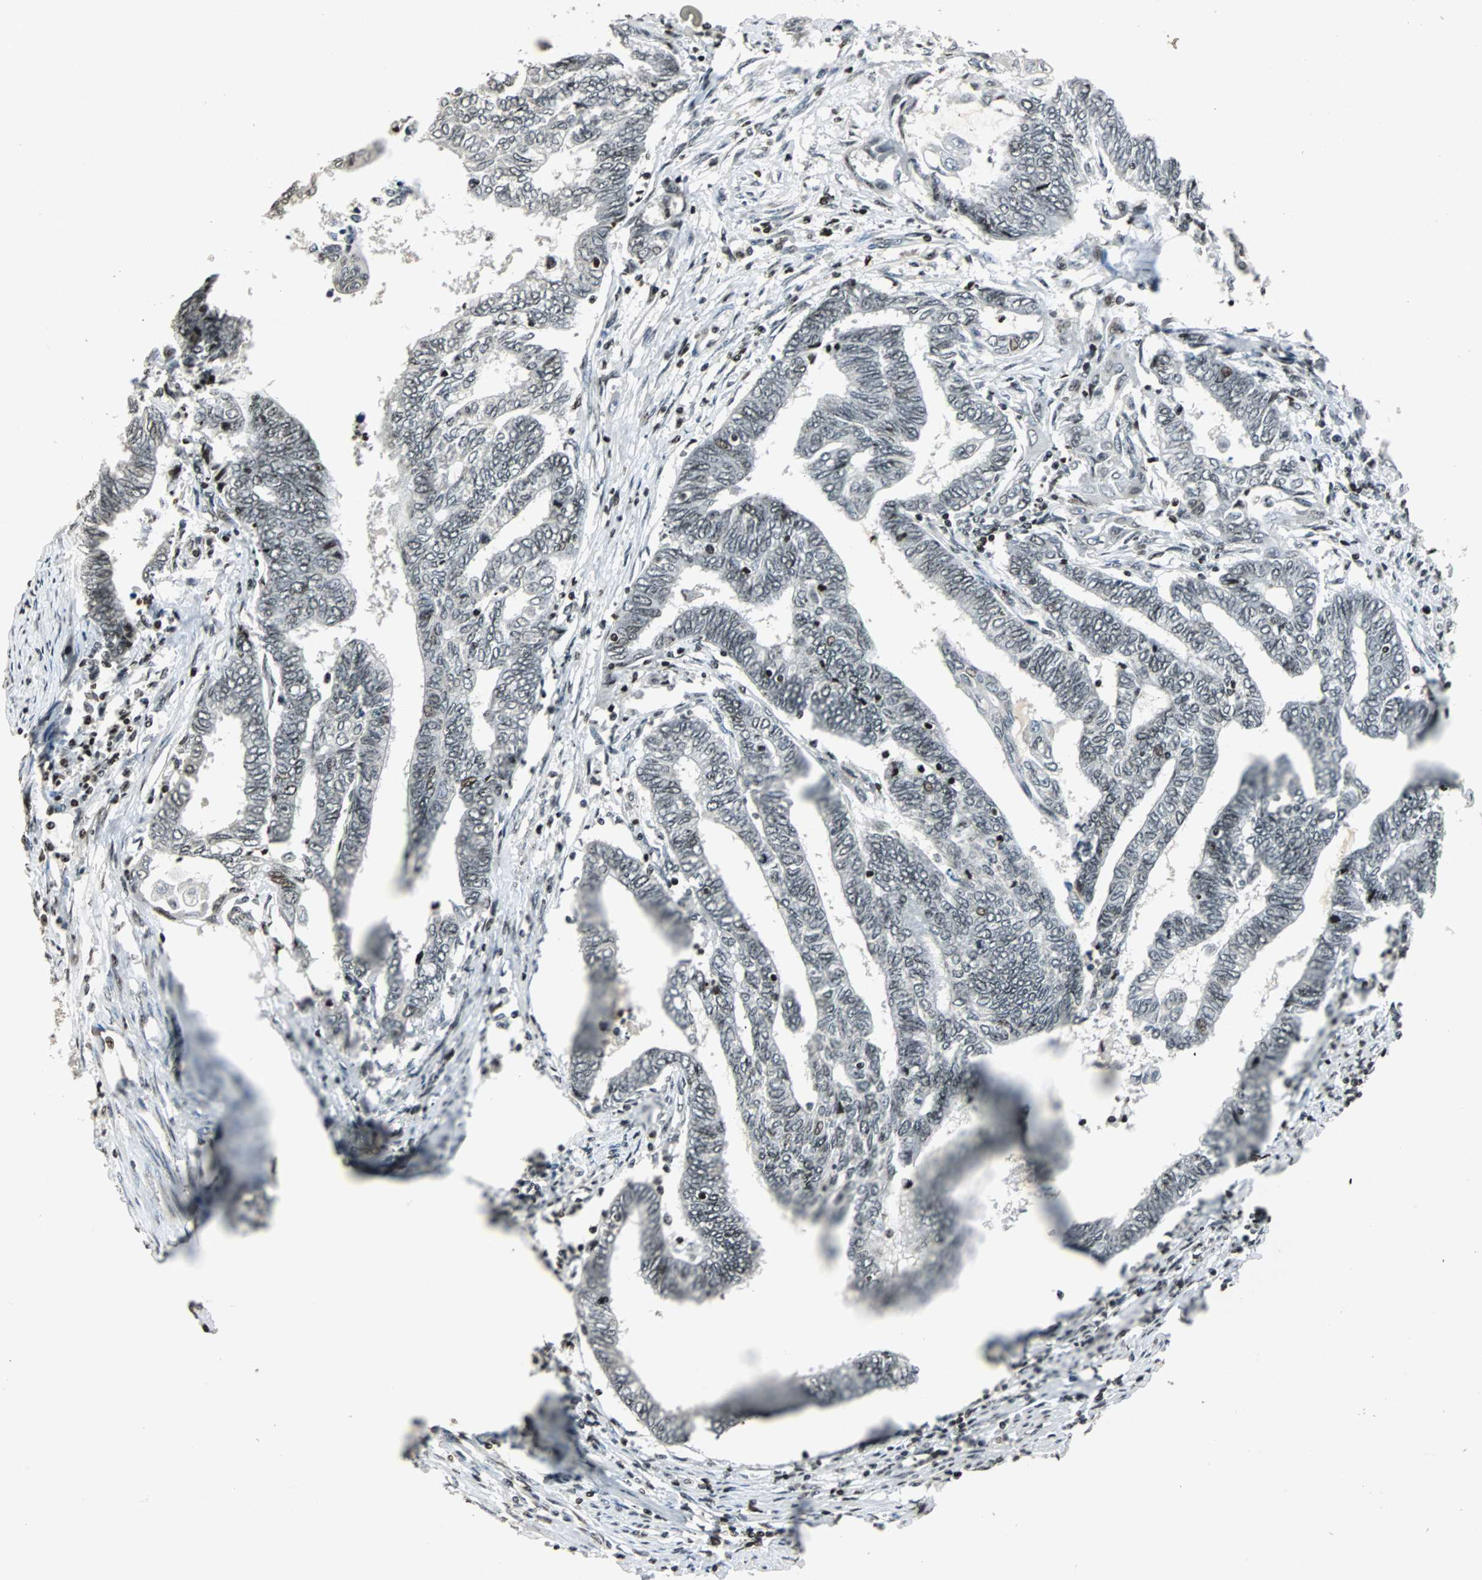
{"staining": {"intensity": "moderate", "quantity": "<25%", "location": "nuclear"}, "tissue": "endometrial cancer", "cell_type": "Tumor cells", "image_type": "cancer", "snomed": [{"axis": "morphology", "description": "Adenocarcinoma, NOS"}, {"axis": "topography", "description": "Uterus"}, {"axis": "topography", "description": "Endometrium"}], "caption": "Moderate nuclear positivity is identified in approximately <25% of tumor cells in endometrial cancer.", "gene": "PAXIP1", "patient": {"sex": "female", "age": 70}}